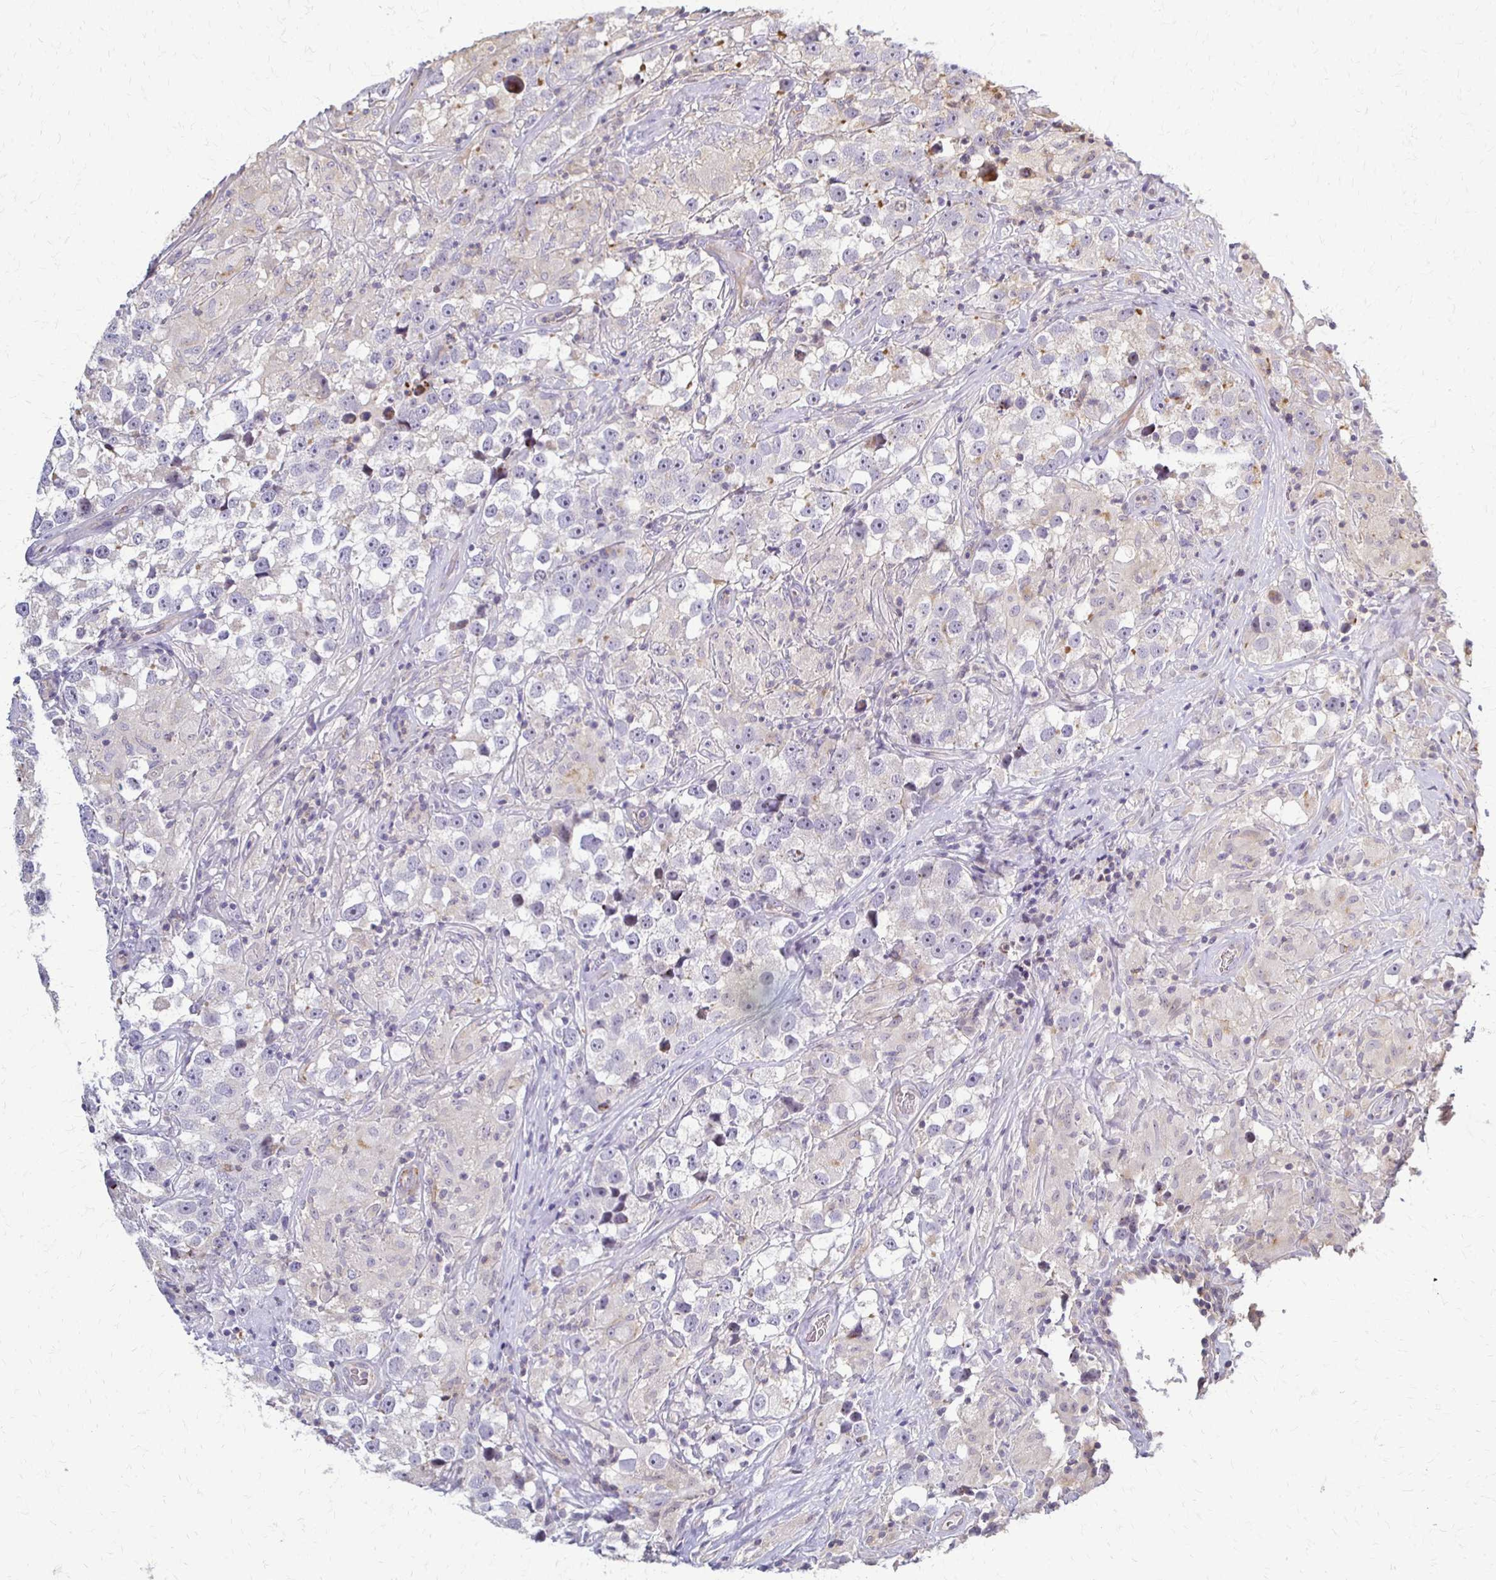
{"staining": {"intensity": "negative", "quantity": "none", "location": "none"}, "tissue": "testis cancer", "cell_type": "Tumor cells", "image_type": "cancer", "snomed": [{"axis": "morphology", "description": "Seminoma, NOS"}, {"axis": "topography", "description": "Testis"}], "caption": "The IHC image has no significant staining in tumor cells of testis seminoma tissue.", "gene": "SLC9A9", "patient": {"sex": "male", "age": 46}}